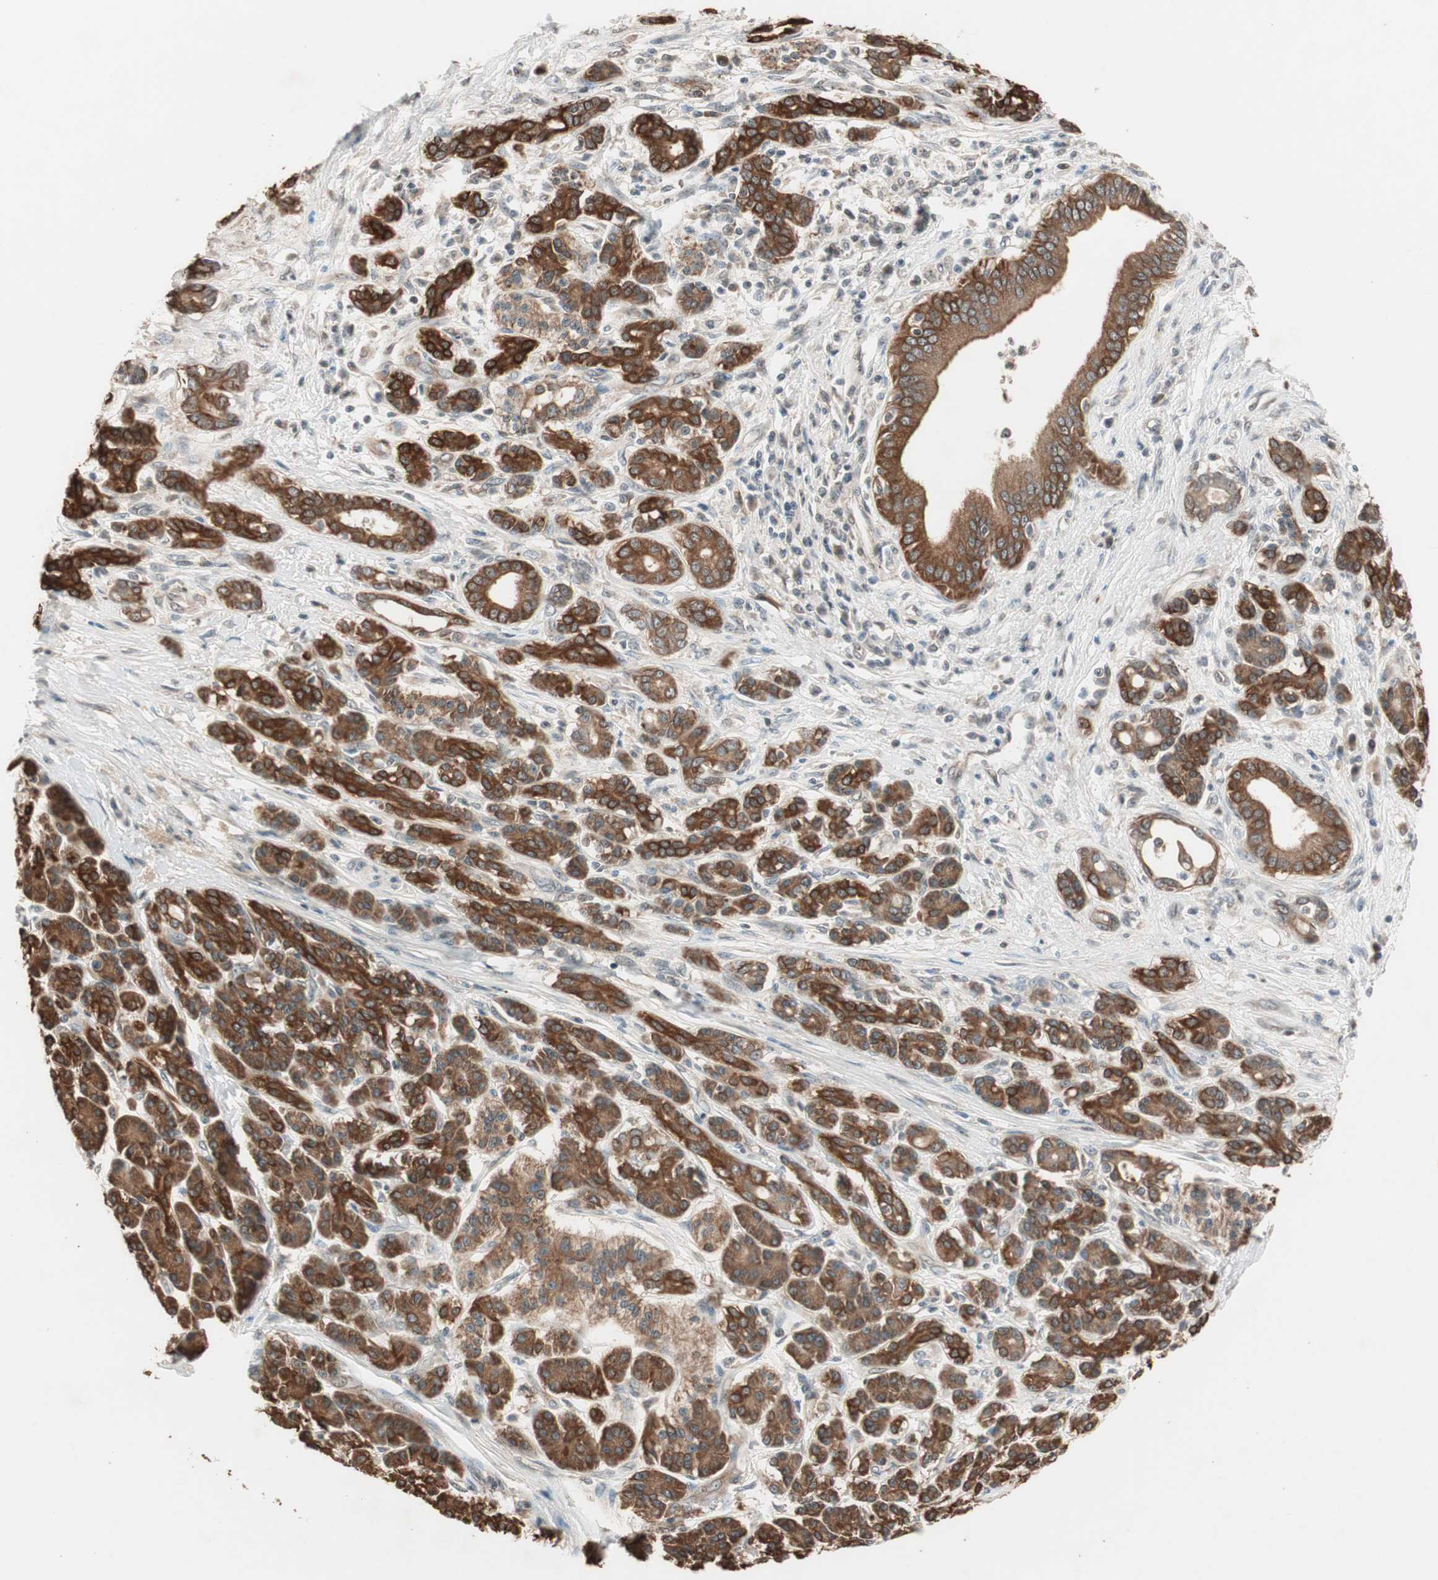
{"staining": {"intensity": "moderate", "quantity": ">75%", "location": "cytoplasmic/membranous"}, "tissue": "pancreatic cancer", "cell_type": "Tumor cells", "image_type": "cancer", "snomed": [{"axis": "morphology", "description": "Adenocarcinoma, NOS"}, {"axis": "topography", "description": "Pancreas"}], "caption": "Protein expression analysis of human pancreatic cancer (adenocarcinoma) reveals moderate cytoplasmic/membranous expression in about >75% of tumor cells.", "gene": "FBXO5", "patient": {"sex": "male", "age": 59}}